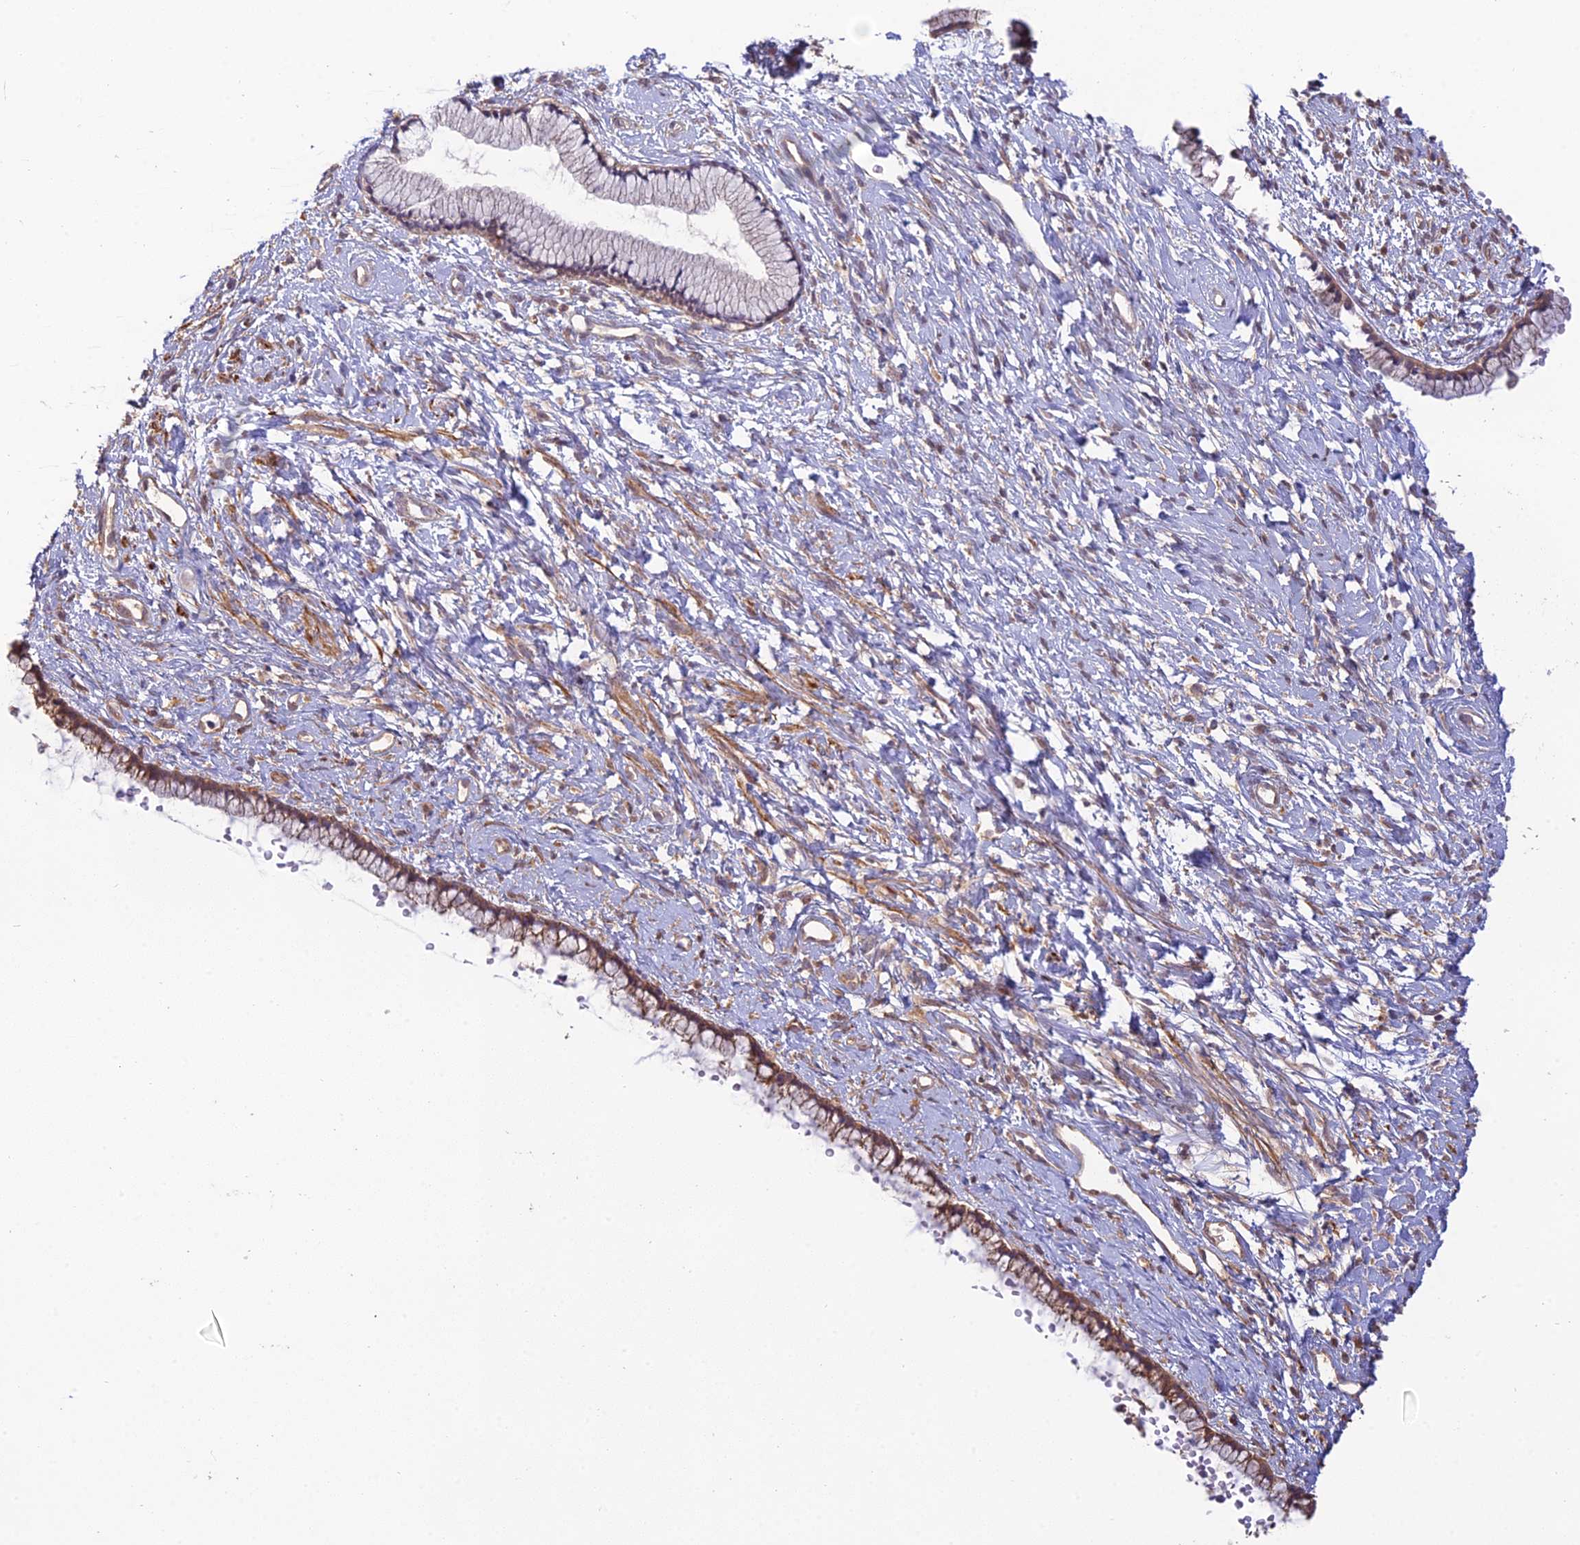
{"staining": {"intensity": "moderate", "quantity": ">75%", "location": "cytoplasmic/membranous"}, "tissue": "cervix", "cell_type": "Glandular cells", "image_type": "normal", "snomed": [{"axis": "morphology", "description": "Normal tissue, NOS"}, {"axis": "topography", "description": "Cervix"}], "caption": "Cervix stained with a brown dye shows moderate cytoplasmic/membranous positive positivity in about >75% of glandular cells.", "gene": "MRNIP", "patient": {"sex": "female", "age": 57}}